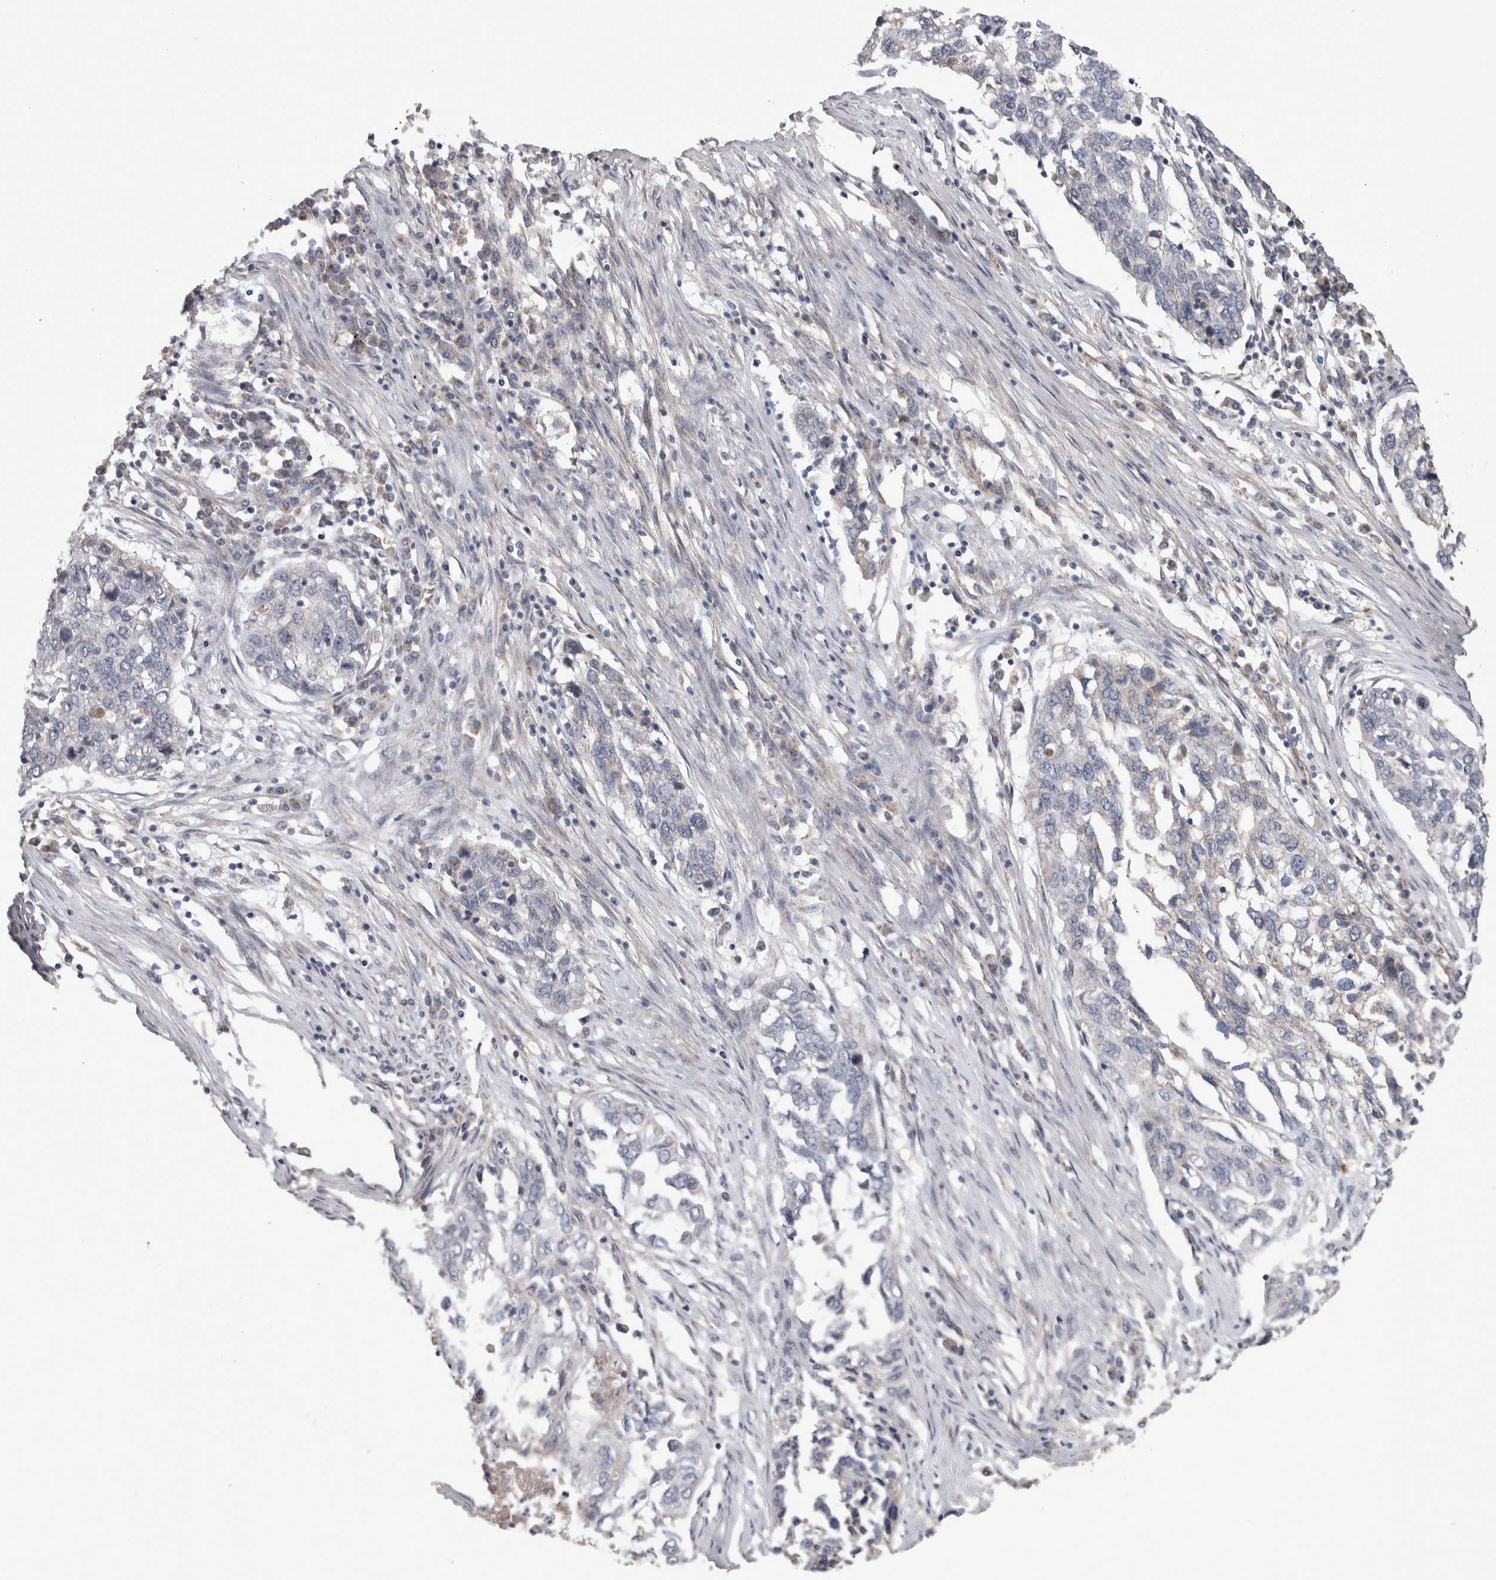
{"staining": {"intensity": "negative", "quantity": "none", "location": "none"}, "tissue": "lung cancer", "cell_type": "Tumor cells", "image_type": "cancer", "snomed": [{"axis": "morphology", "description": "Squamous cell carcinoma, NOS"}, {"axis": "topography", "description": "Lung"}], "caption": "High power microscopy photomicrograph of an immunohistochemistry (IHC) image of lung cancer (squamous cell carcinoma), revealing no significant expression in tumor cells.", "gene": "SCO1", "patient": {"sex": "female", "age": 63}}